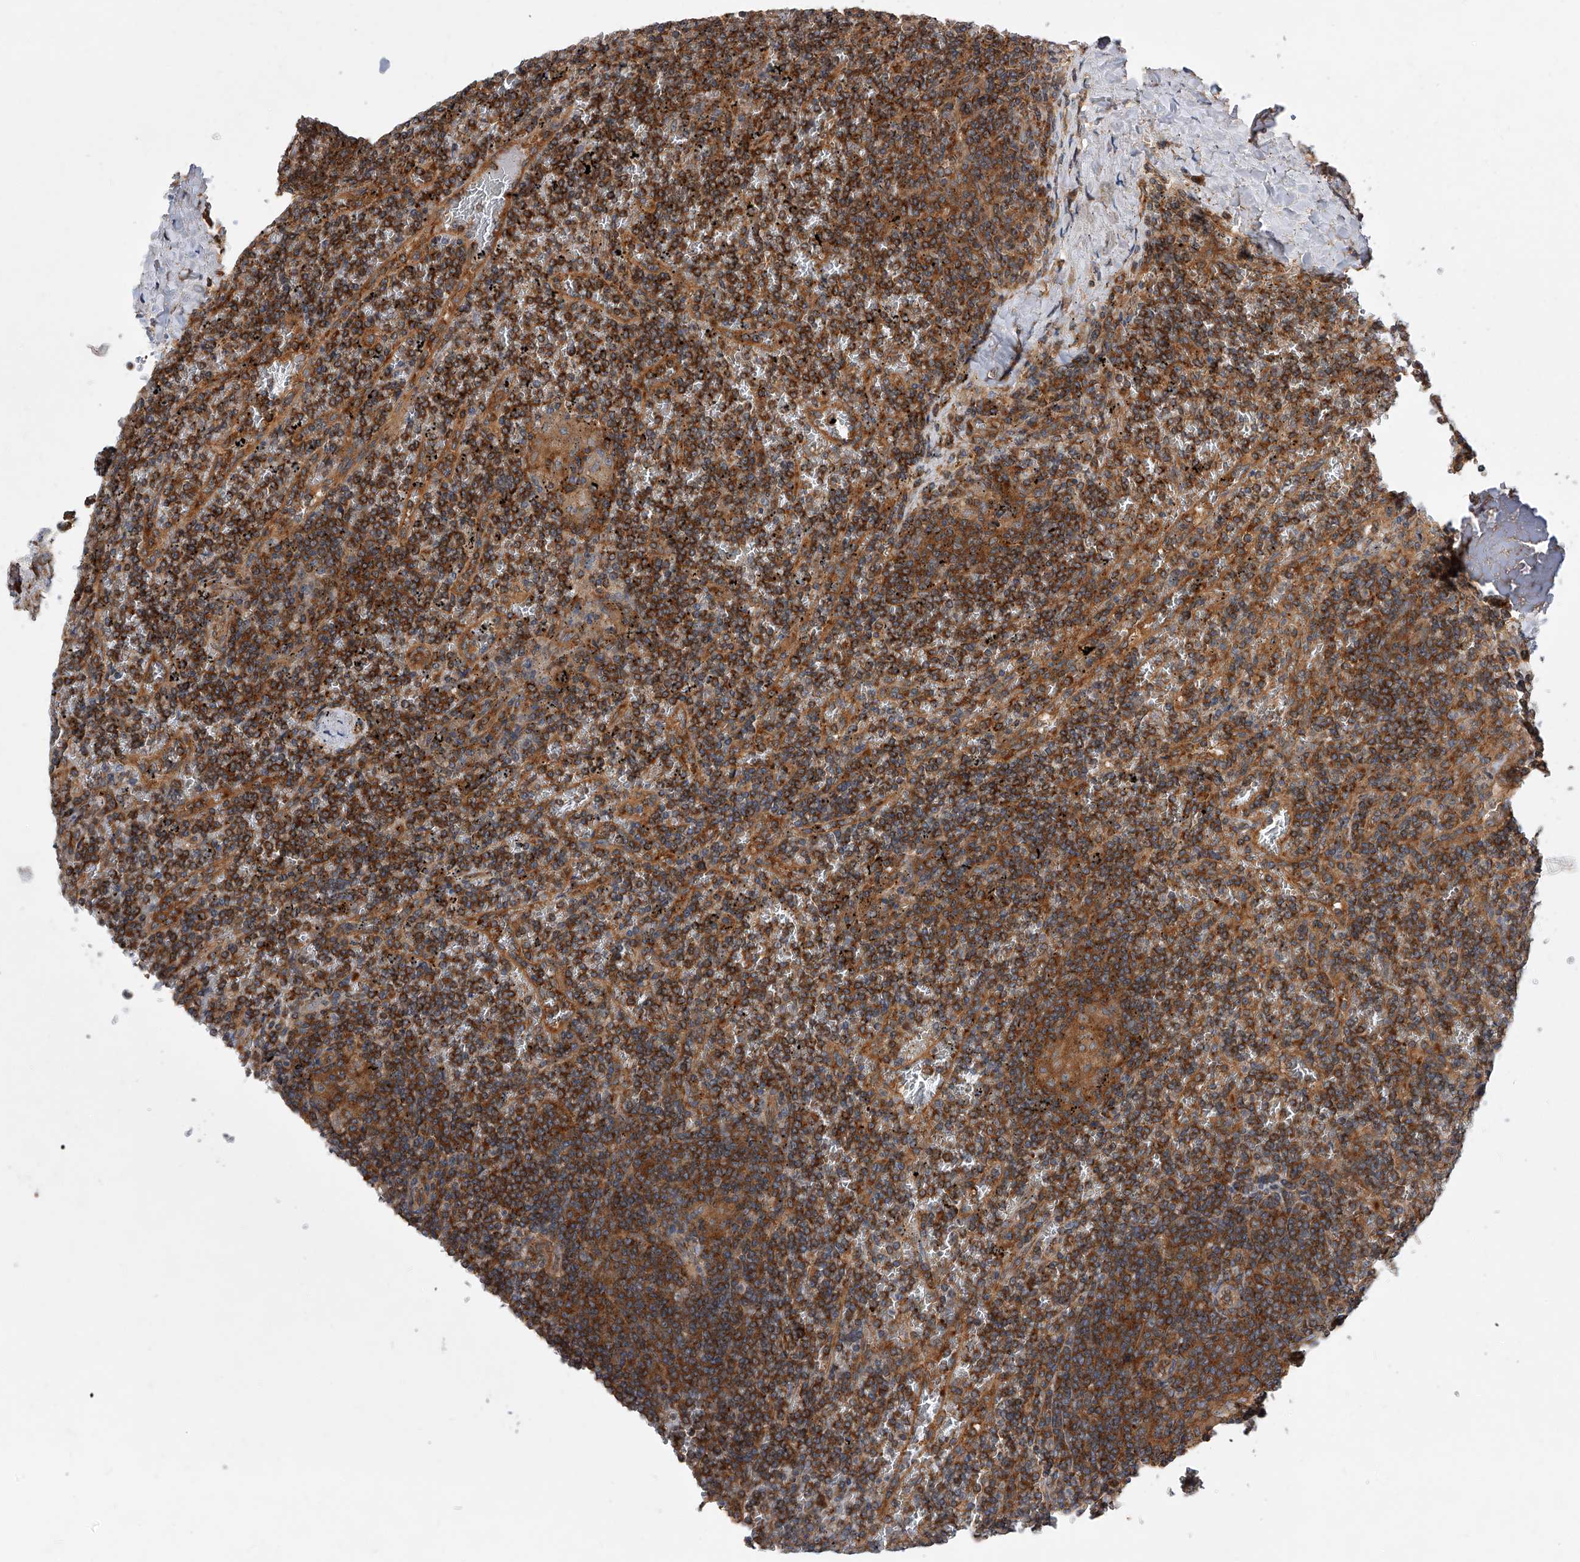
{"staining": {"intensity": "strong", "quantity": ">75%", "location": "cytoplasmic/membranous"}, "tissue": "lymphoma", "cell_type": "Tumor cells", "image_type": "cancer", "snomed": [{"axis": "morphology", "description": "Malignant lymphoma, non-Hodgkin's type, Low grade"}, {"axis": "topography", "description": "Spleen"}], "caption": "Brown immunohistochemical staining in lymphoma reveals strong cytoplasmic/membranous expression in about >75% of tumor cells.", "gene": "CFAP410", "patient": {"sex": "female", "age": 19}}